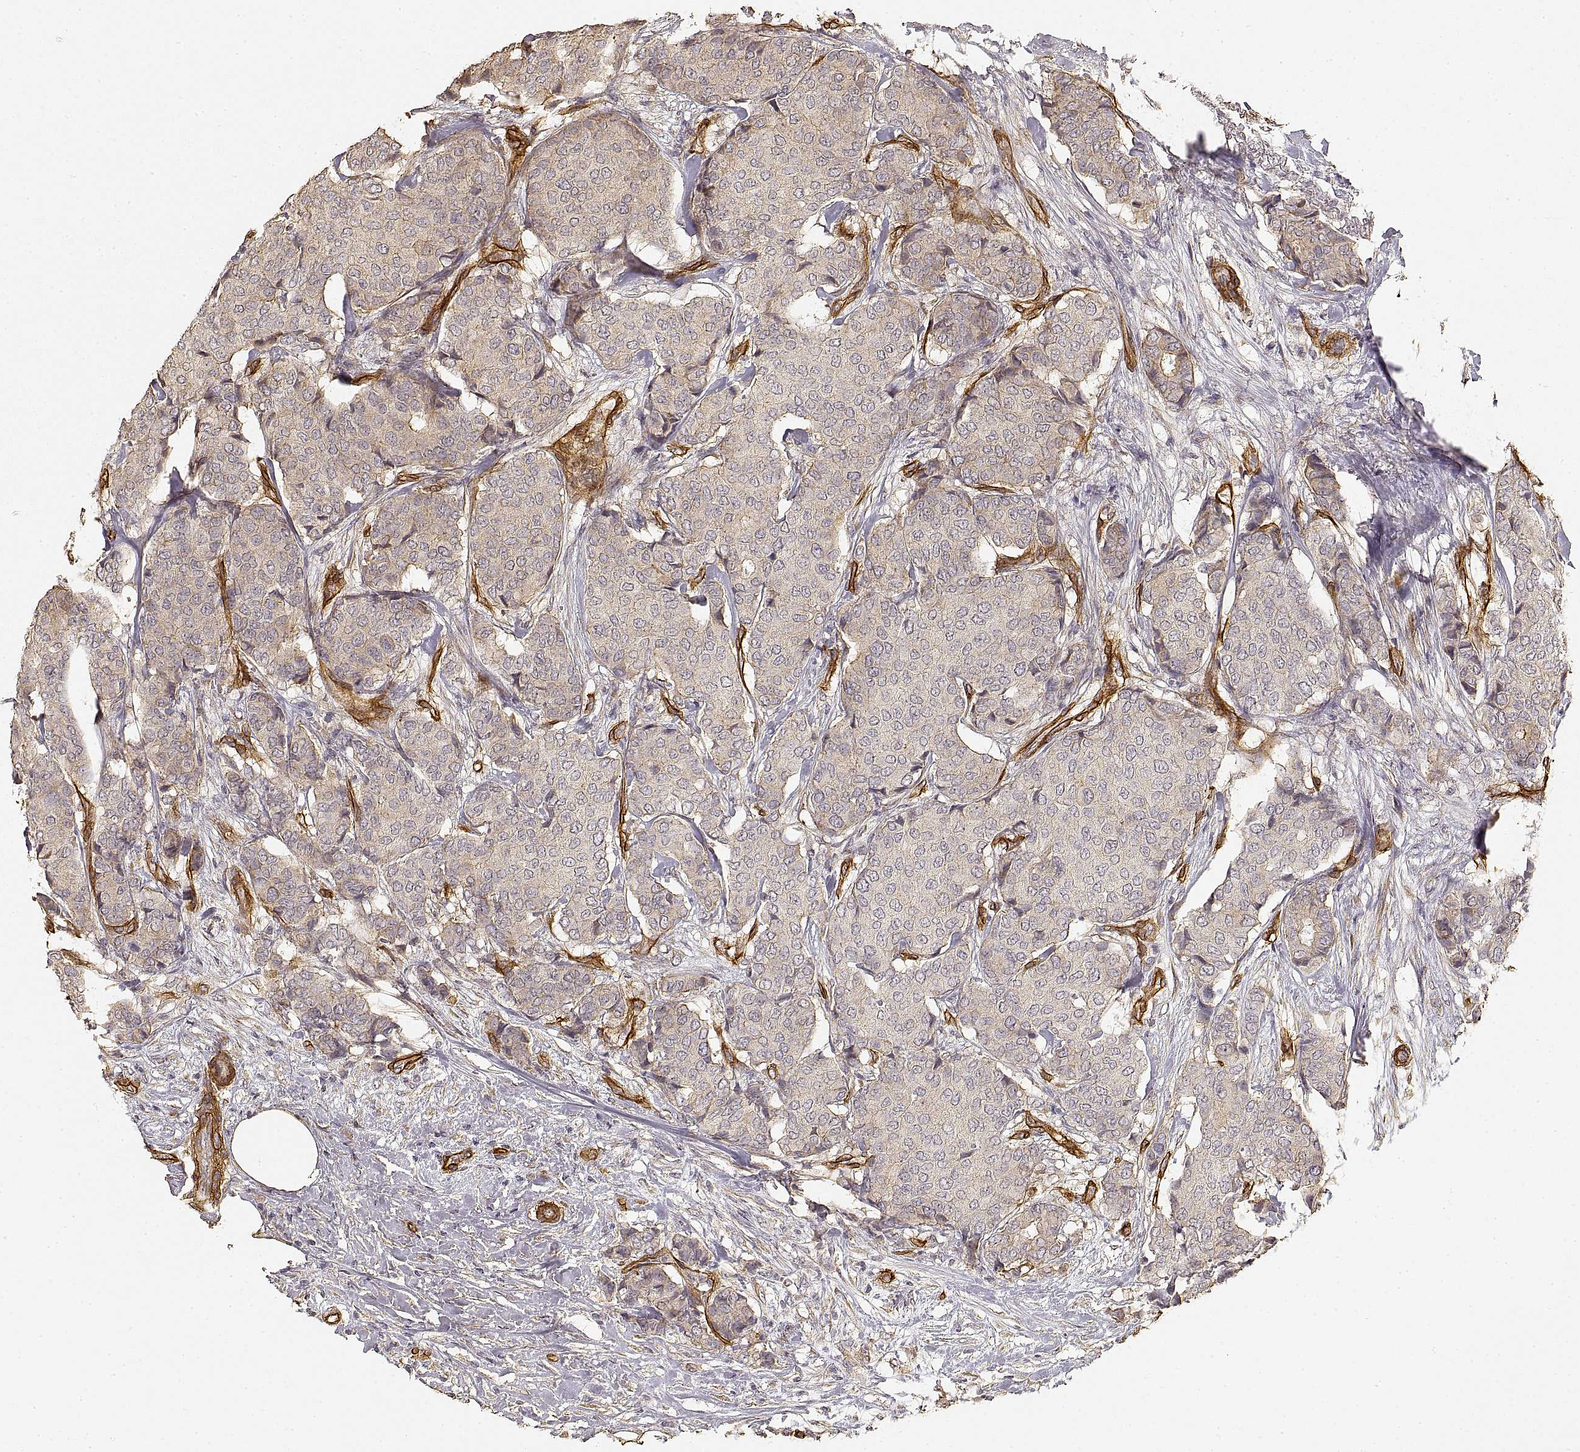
{"staining": {"intensity": "weak", "quantity": "<25%", "location": "cytoplasmic/membranous"}, "tissue": "breast cancer", "cell_type": "Tumor cells", "image_type": "cancer", "snomed": [{"axis": "morphology", "description": "Duct carcinoma"}, {"axis": "topography", "description": "Breast"}], "caption": "DAB immunohistochemical staining of breast cancer (invasive ductal carcinoma) exhibits no significant positivity in tumor cells.", "gene": "LAMA4", "patient": {"sex": "female", "age": 75}}